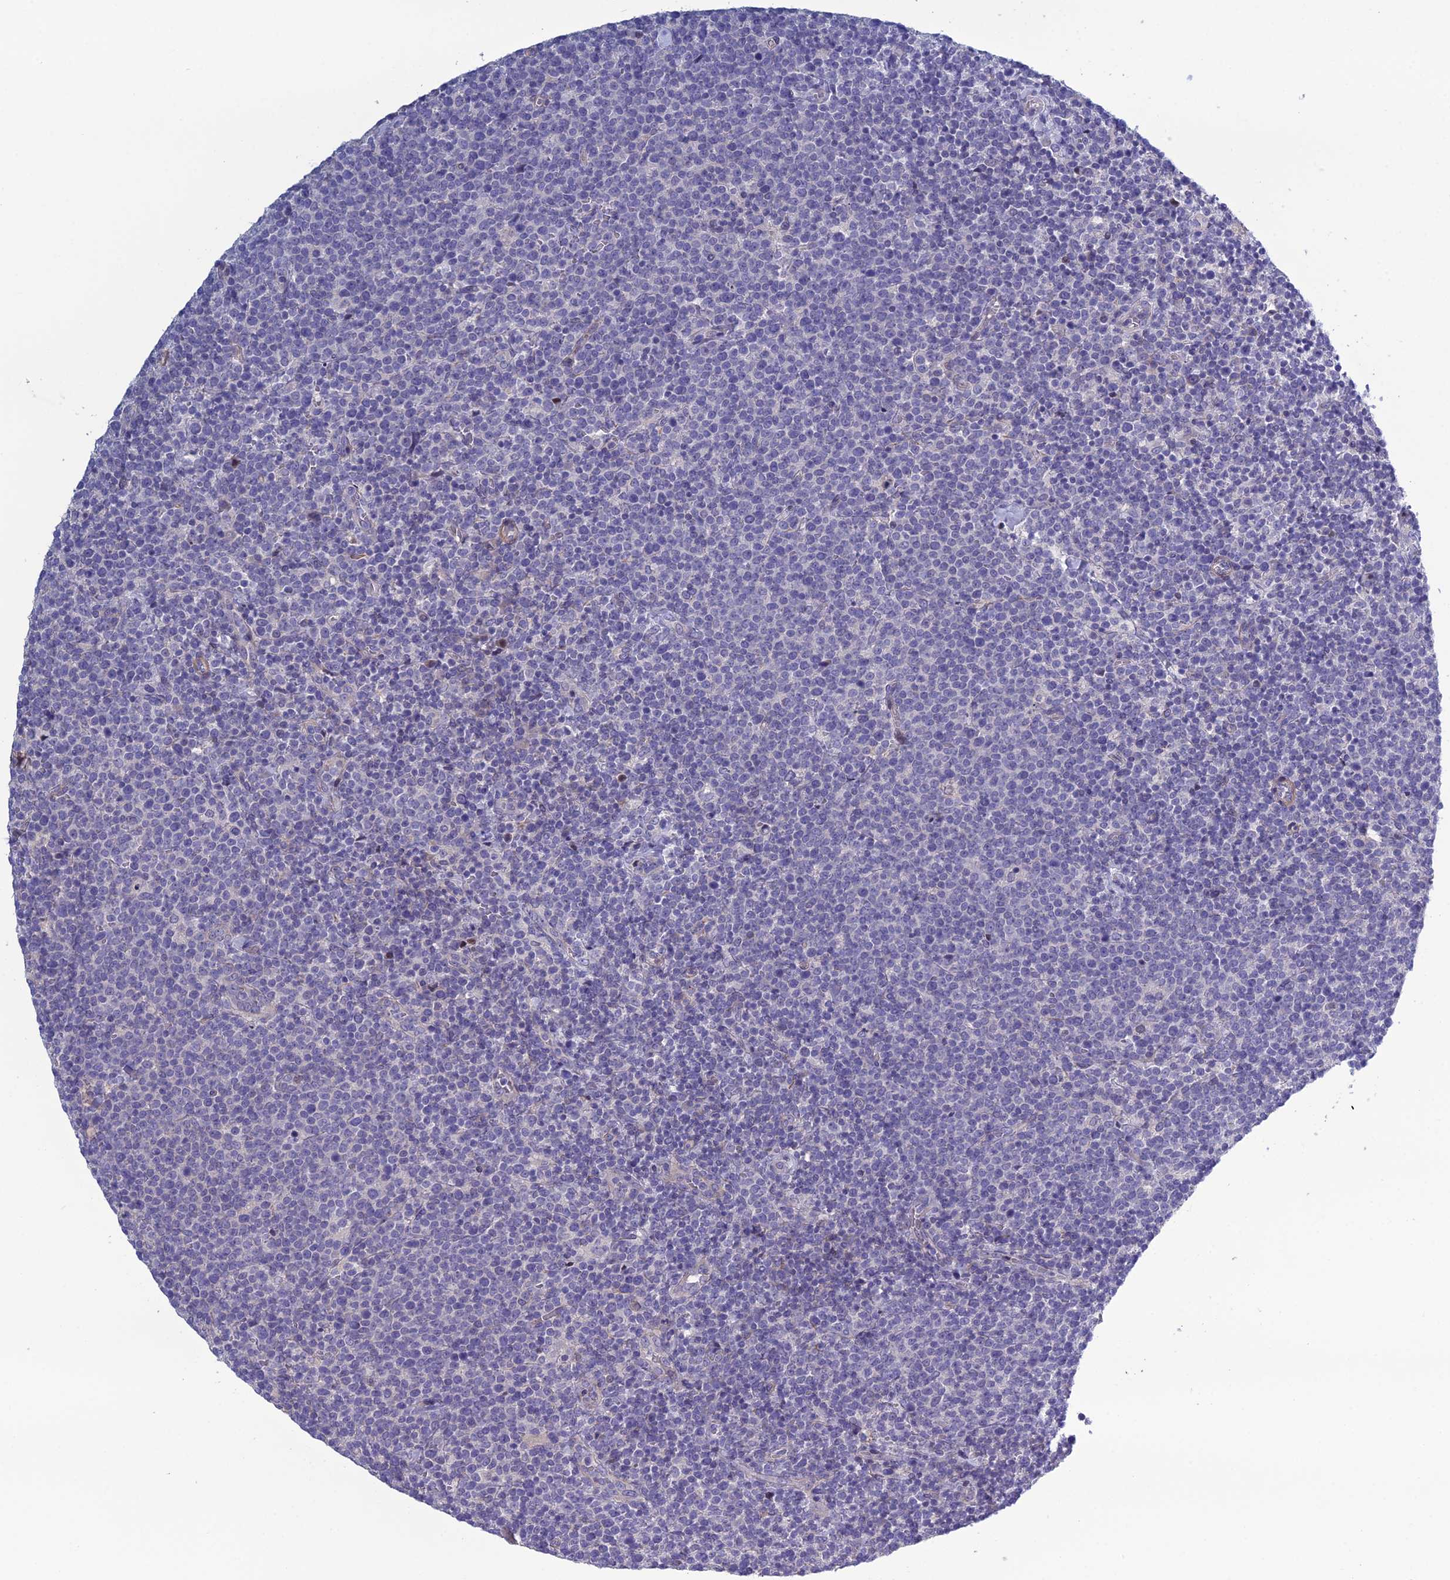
{"staining": {"intensity": "negative", "quantity": "none", "location": "none"}, "tissue": "lymphoma", "cell_type": "Tumor cells", "image_type": "cancer", "snomed": [{"axis": "morphology", "description": "Malignant lymphoma, non-Hodgkin's type, High grade"}, {"axis": "topography", "description": "Lymph node"}], "caption": "Immunohistochemical staining of human malignant lymphoma, non-Hodgkin's type (high-grade) exhibits no significant expression in tumor cells.", "gene": "LZTS2", "patient": {"sex": "male", "age": 61}}